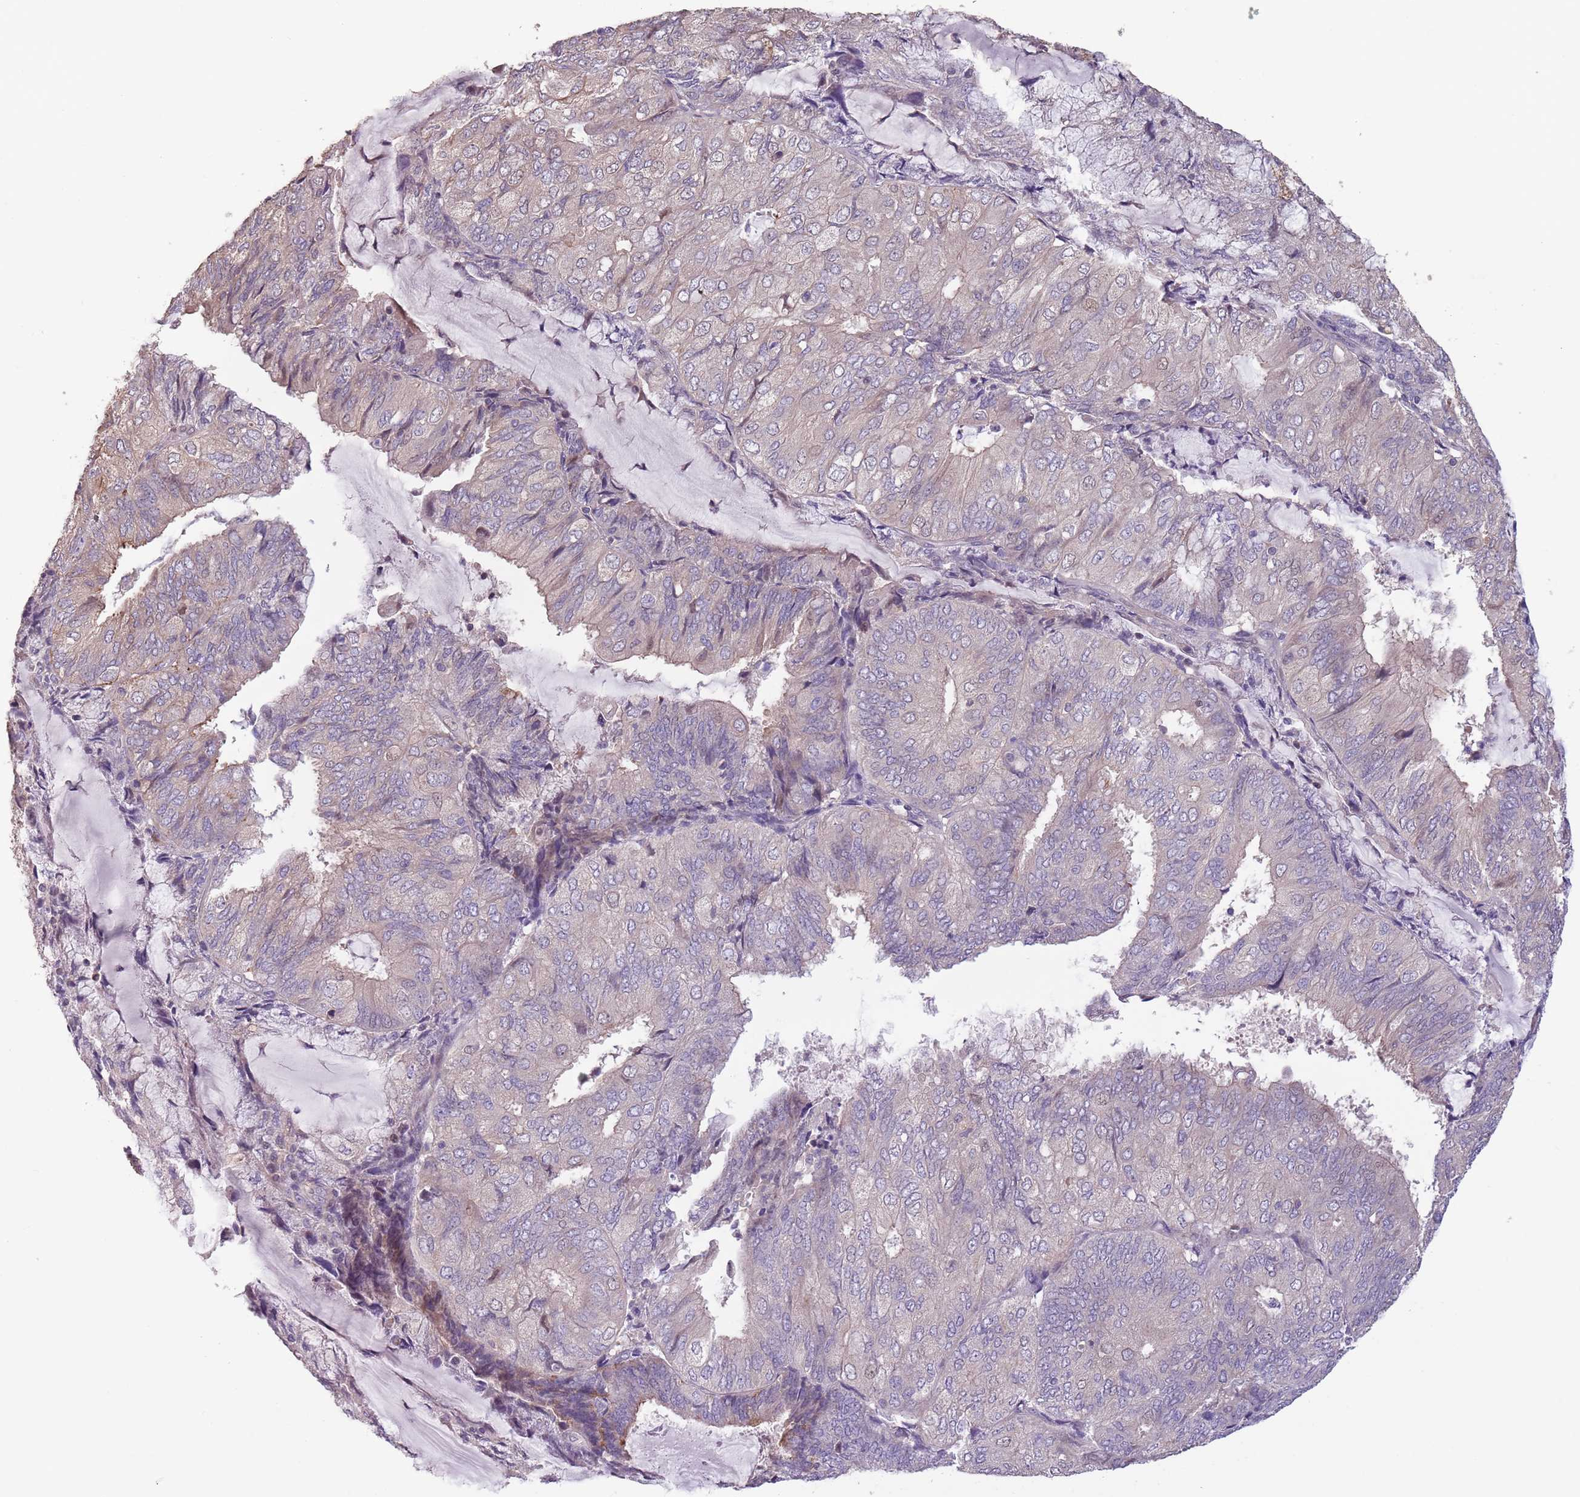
{"staining": {"intensity": "weak", "quantity": "<25%", "location": "cytoplasmic/membranous"}, "tissue": "endometrial cancer", "cell_type": "Tumor cells", "image_type": "cancer", "snomed": [{"axis": "morphology", "description": "Adenocarcinoma, NOS"}, {"axis": "topography", "description": "Endometrium"}], "caption": "Immunohistochemical staining of endometrial adenocarcinoma reveals no significant expression in tumor cells. The staining is performed using DAB brown chromogen with nuclei counter-stained in using hematoxylin.", "gene": "MBD3L1", "patient": {"sex": "female", "age": 81}}